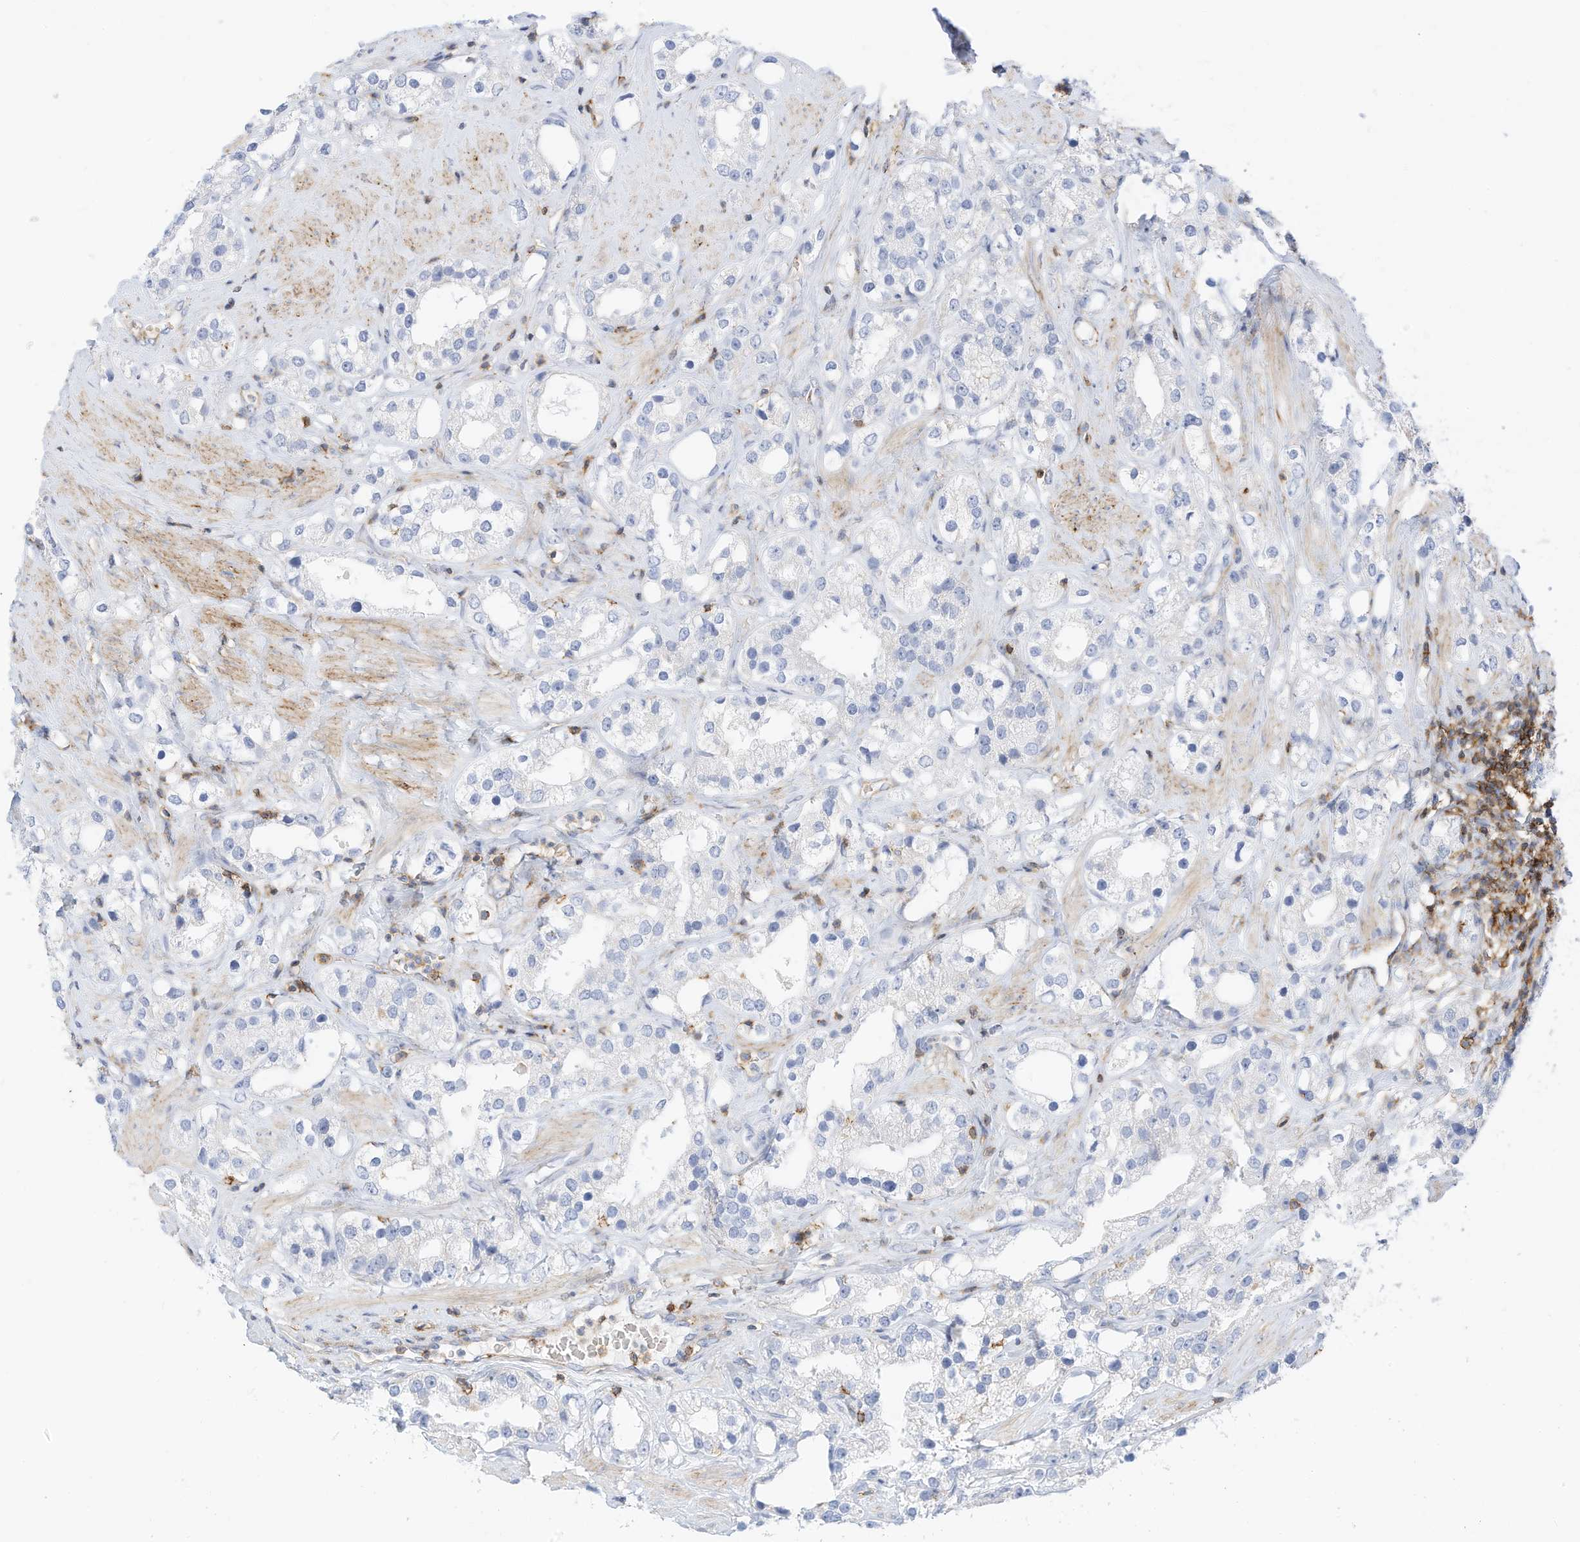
{"staining": {"intensity": "negative", "quantity": "none", "location": "none"}, "tissue": "prostate cancer", "cell_type": "Tumor cells", "image_type": "cancer", "snomed": [{"axis": "morphology", "description": "Adenocarcinoma, NOS"}, {"axis": "topography", "description": "Prostate"}], "caption": "A high-resolution micrograph shows immunohistochemistry (IHC) staining of prostate cancer, which exhibits no significant expression in tumor cells. (DAB (3,3'-diaminobenzidine) immunohistochemistry (IHC) visualized using brightfield microscopy, high magnification).", "gene": "TXNDC9", "patient": {"sex": "male", "age": 79}}